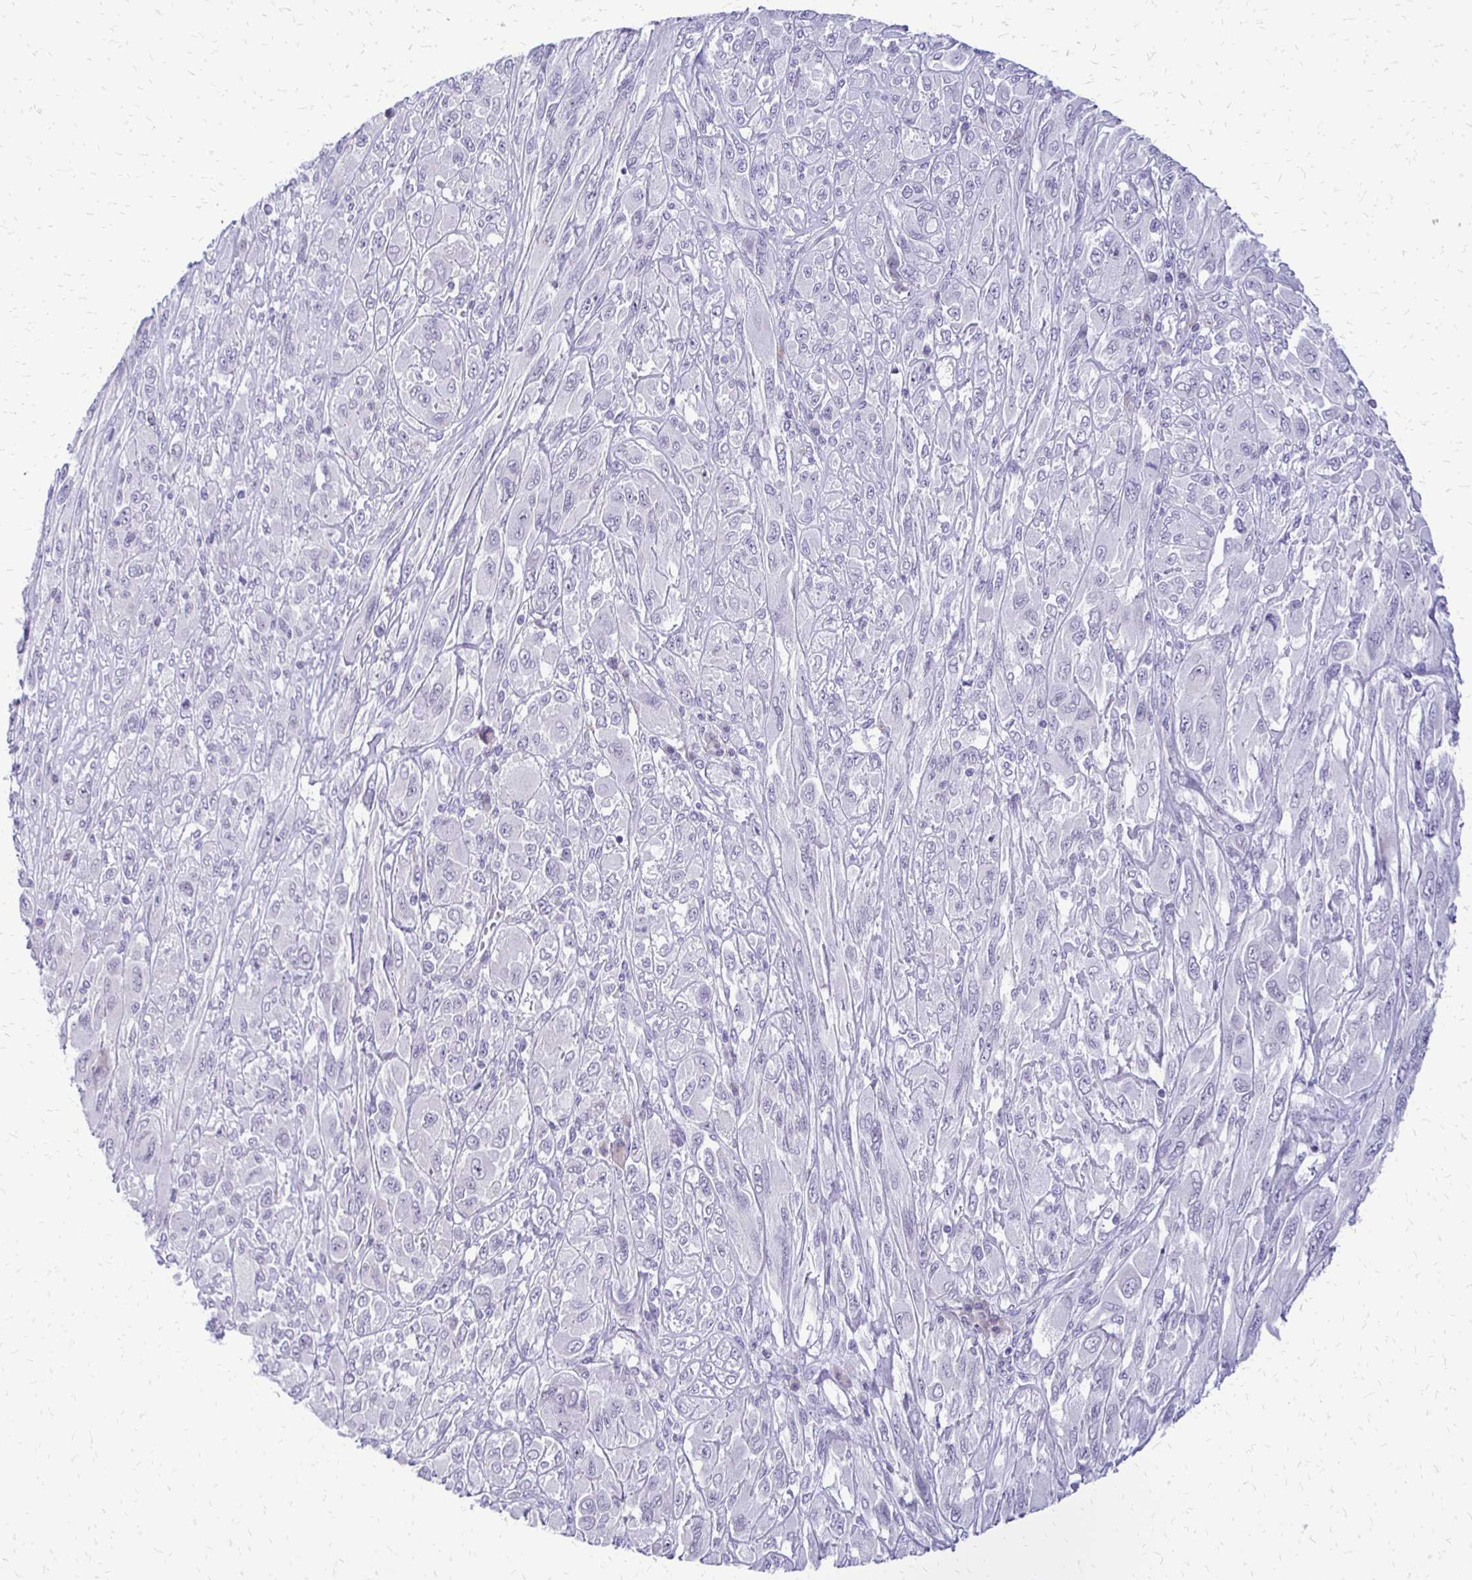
{"staining": {"intensity": "negative", "quantity": "none", "location": "none"}, "tissue": "melanoma", "cell_type": "Tumor cells", "image_type": "cancer", "snomed": [{"axis": "morphology", "description": "Malignant melanoma, NOS"}, {"axis": "topography", "description": "Skin"}], "caption": "High magnification brightfield microscopy of melanoma stained with DAB (3,3'-diaminobenzidine) (brown) and counterstained with hematoxylin (blue): tumor cells show no significant positivity.", "gene": "EPYC", "patient": {"sex": "female", "age": 91}}